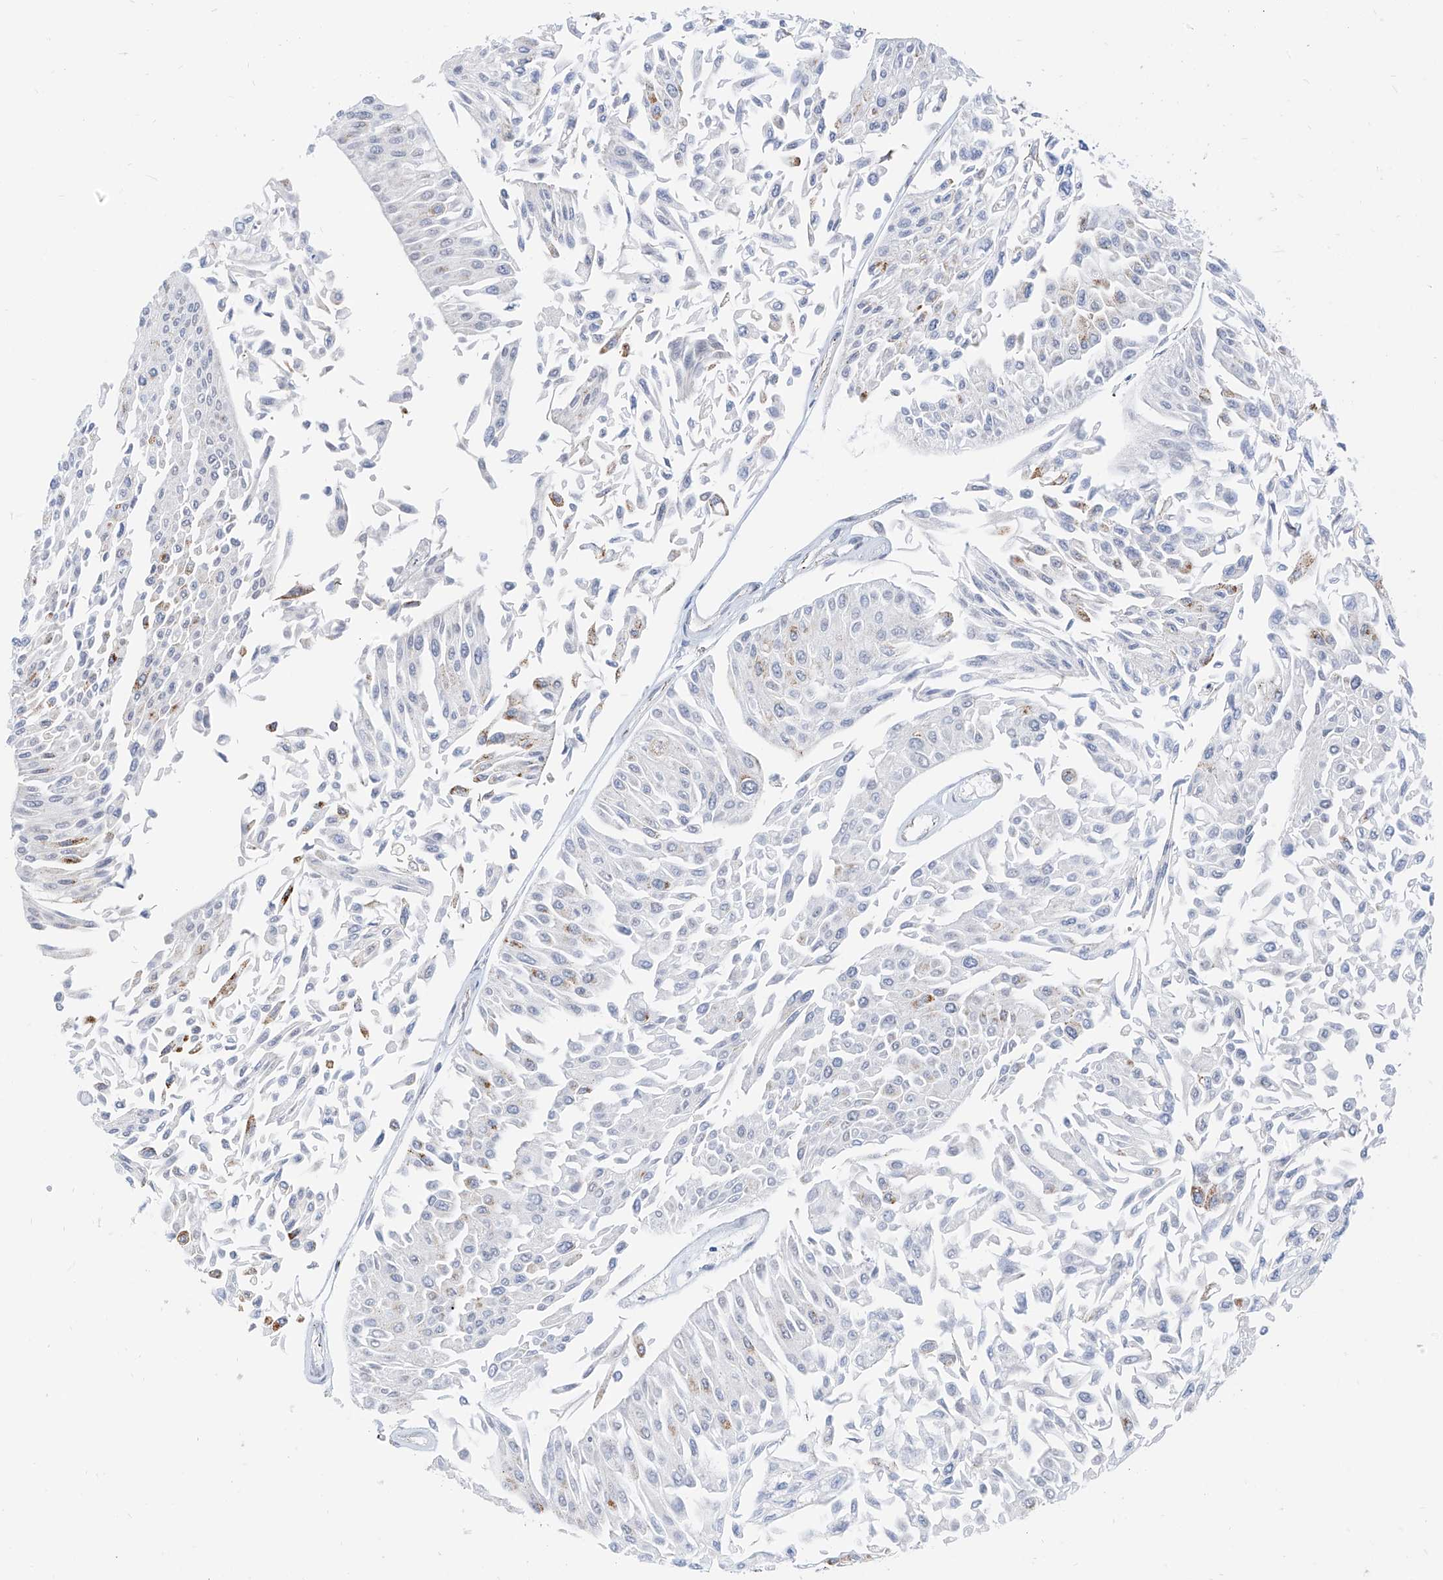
{"staining": {"intensity": "moderate", "quantity": "<25%", "location": "cytoplasmic/membranous"}, "tissue": "urothelial cancer", "cell_type": "Tumor cells", "image_type": "cancer", "snomed": [{"axis": "morphology", "description": "Urothelial carcinoma, Low grade"}, {"axis": "topography", "description": "Urinary bladder"}], "caption": "Urothelial cancer tissue exhibits moderate cytoplasmic/membranous expression in about <25% of tumor cells", "gene": "NALCN", "patient": {"sex": "male", "age": 67}}